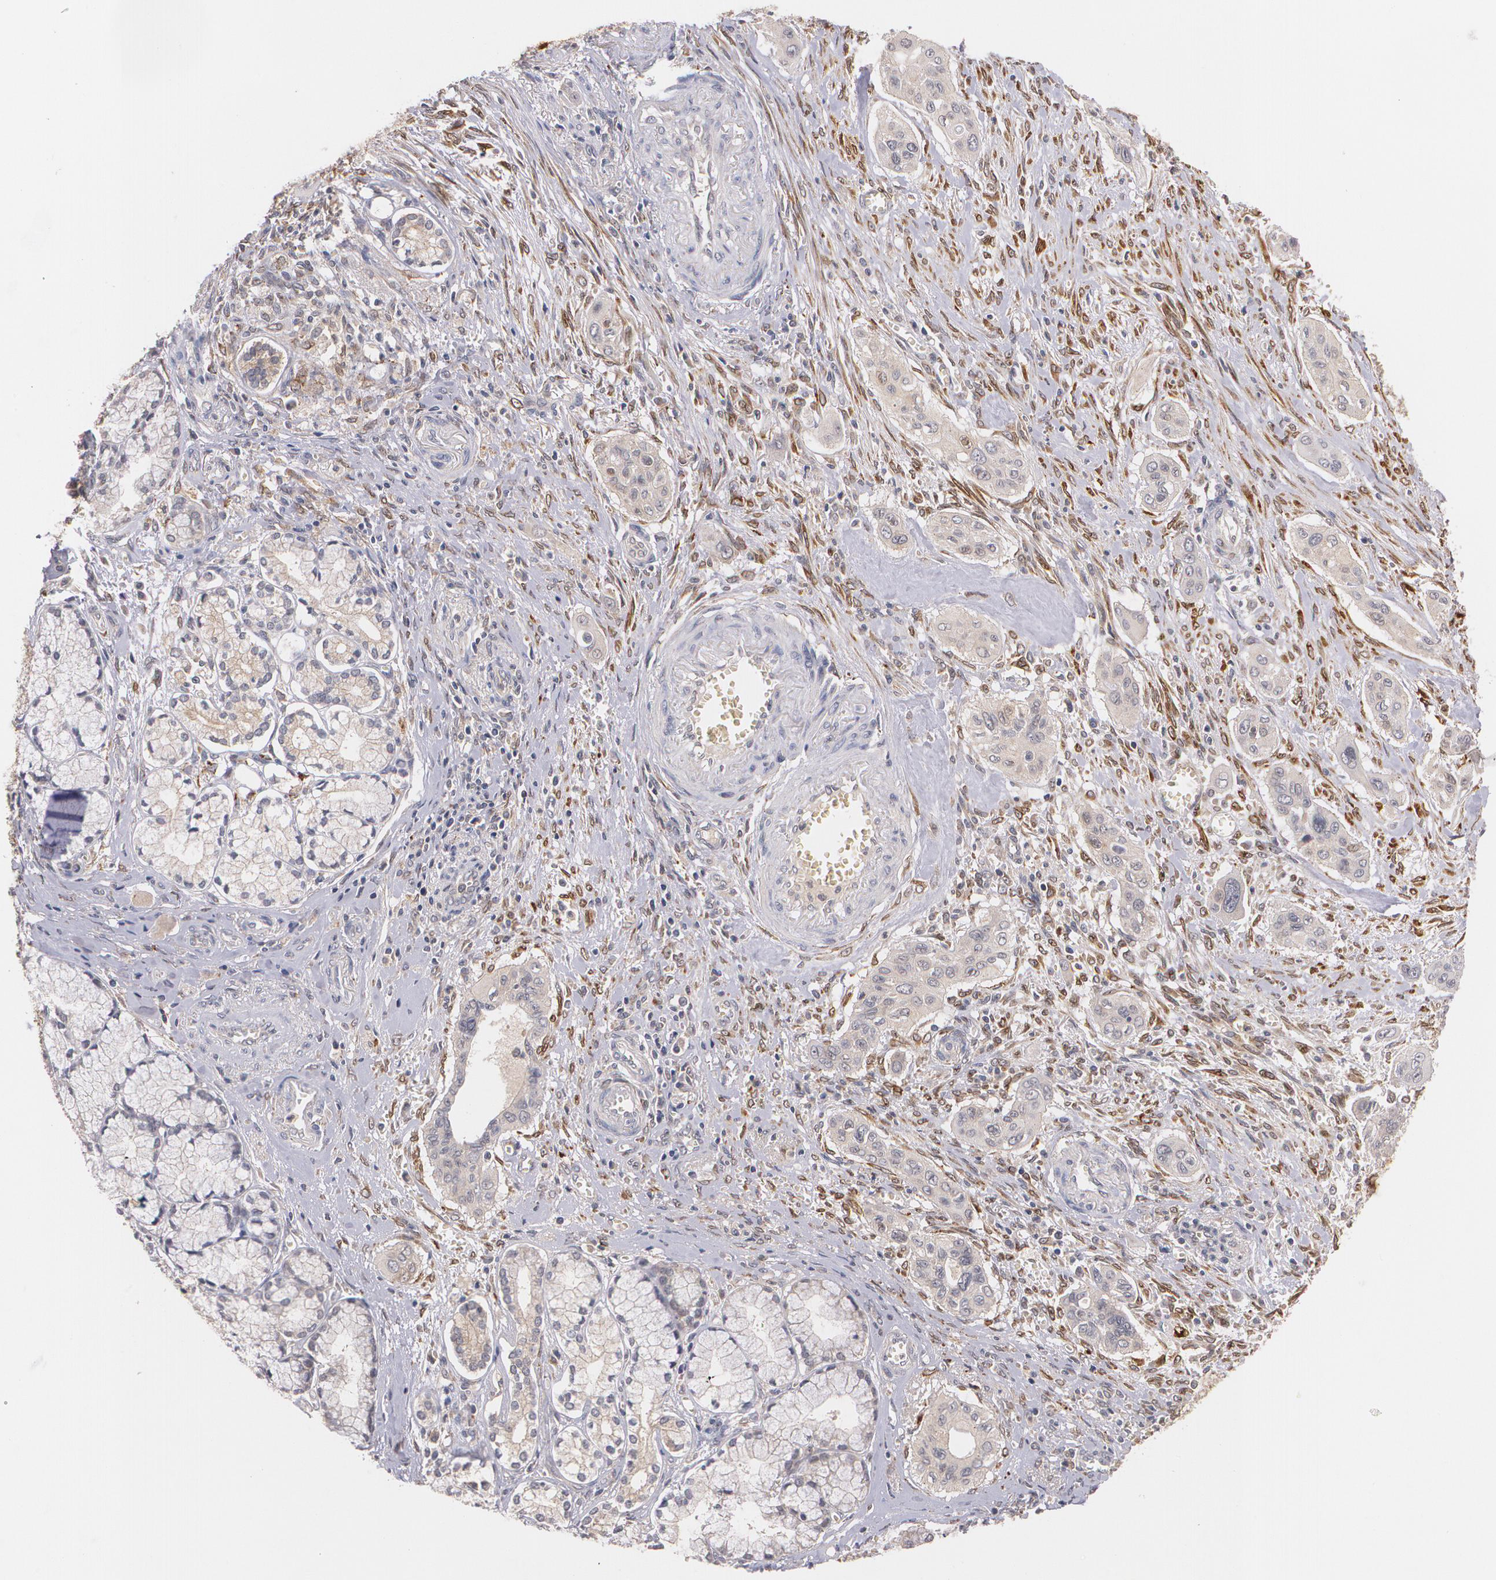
{"staining": {"intensity": "weak", "quantity": "<25%", "location": "cytoplasmic/membranous"}, "tissue": "pancreatic cancer", "cell_type": "Tumor cells", "image_type": "cancer", "snomed": [{"axis": "morphology", "description": "Adenocarcinoma, NOS"}, {"axis": "topography", "description": "Pancreas"}], "caption": "IHC image of human pancreatic cancer (adenocarcinoma) stained for a protein (brown), which shows no staining in tumor cells.", "gene": "IFNGR2", "patient": {"sex": "male", "age": 77}}